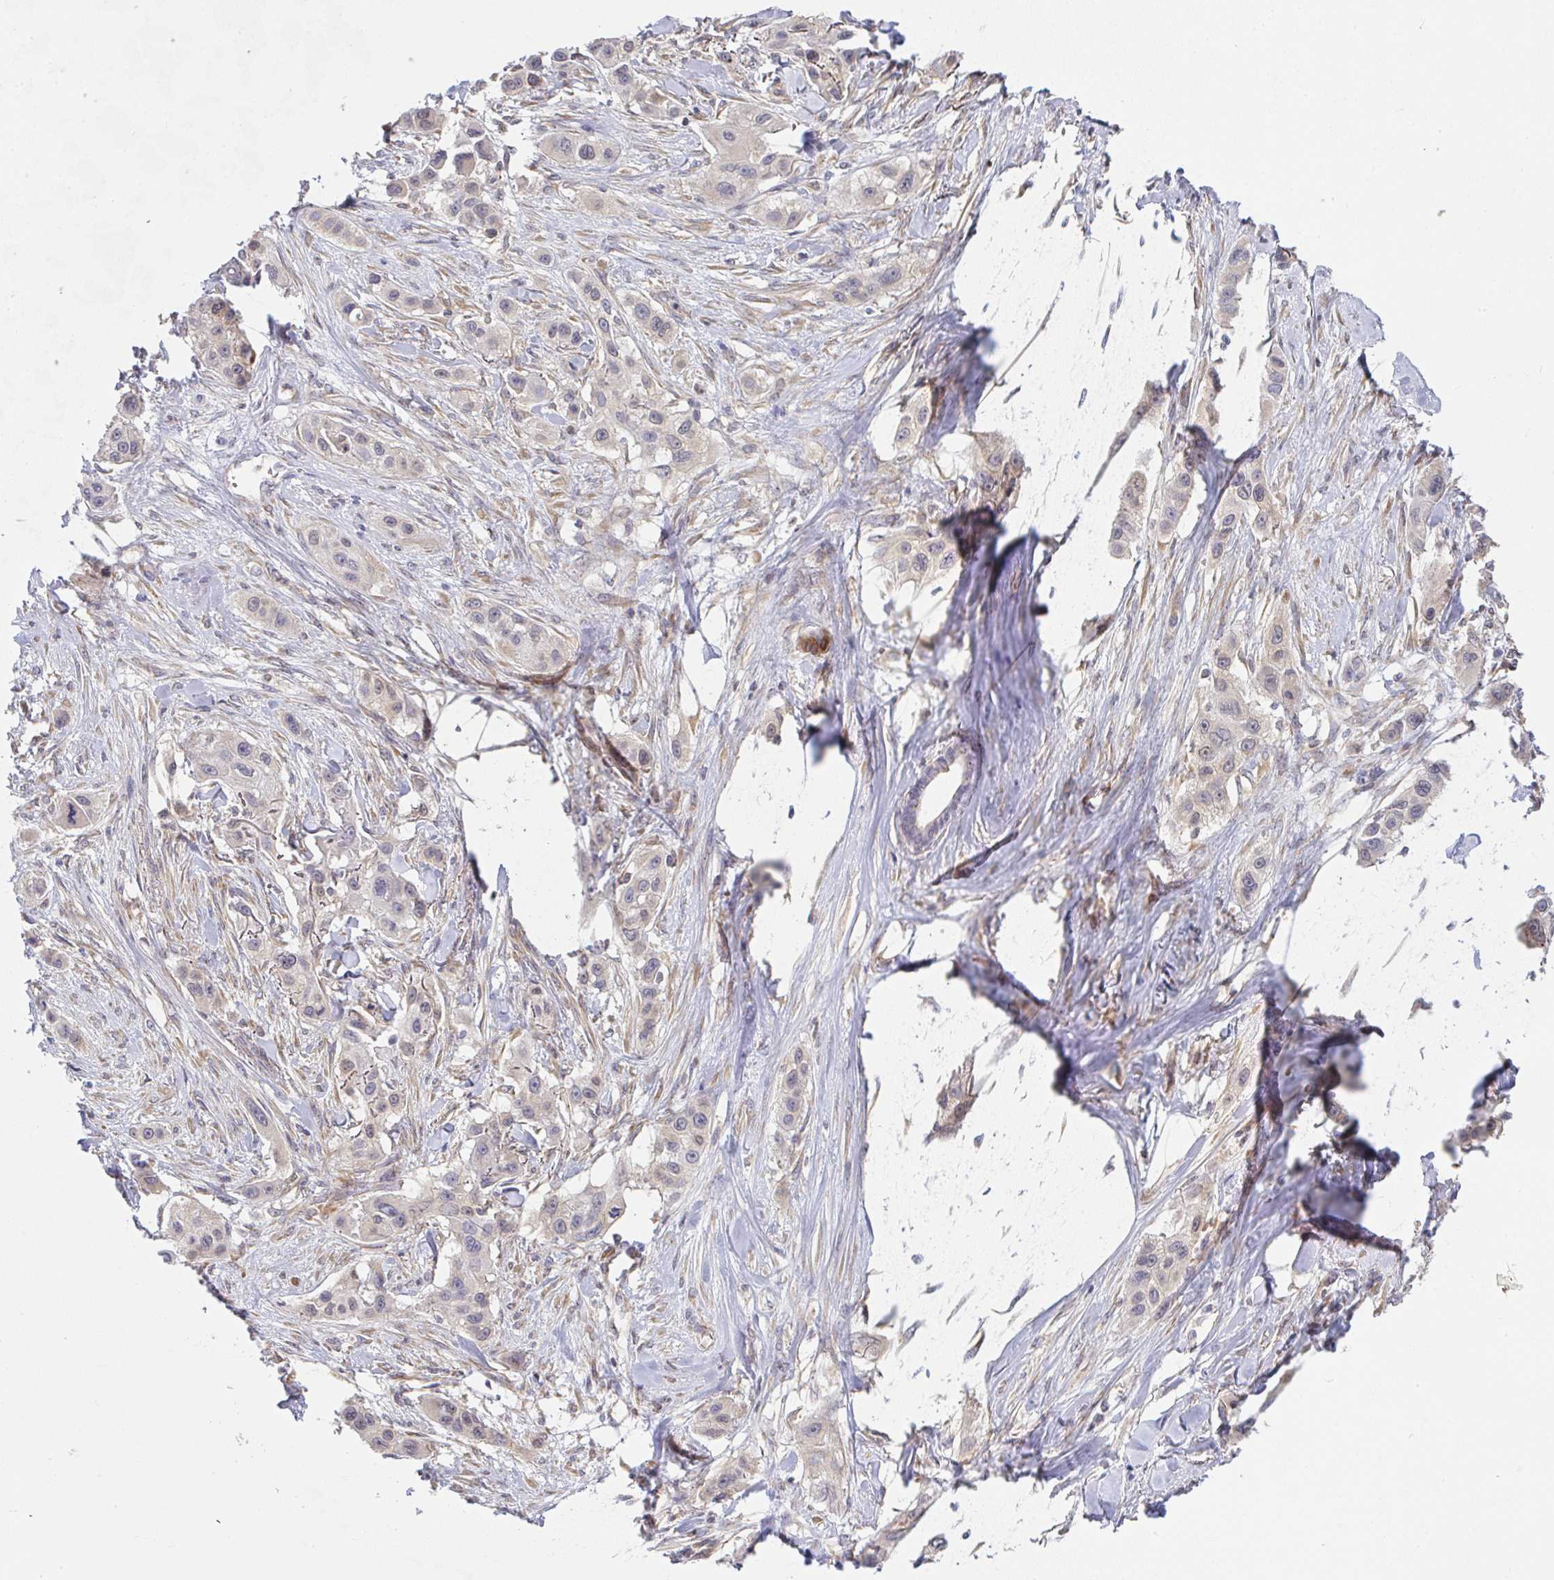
{"staining": {"intensity": "moderate", "quantity": "<25%", "location": "cytoplasmic/membranous"}, "tissue": "skin cancer", "cell_type": "Tumor cells", "image_type": "cancer", "snomed": [{"axis": "morphology", "description": "Squamous cell carcinoma, NOS"}, {"axis": "topography", "description": "Skin"}], "caption": "Tumor cells exhibit low levels of moderate cytoplasmic/membranous expression in about <25% of cells in human skin cancer (squamous cell carcinoma).", "gene": "DERL2", "patient": {"sex": "male", "age": 63}}